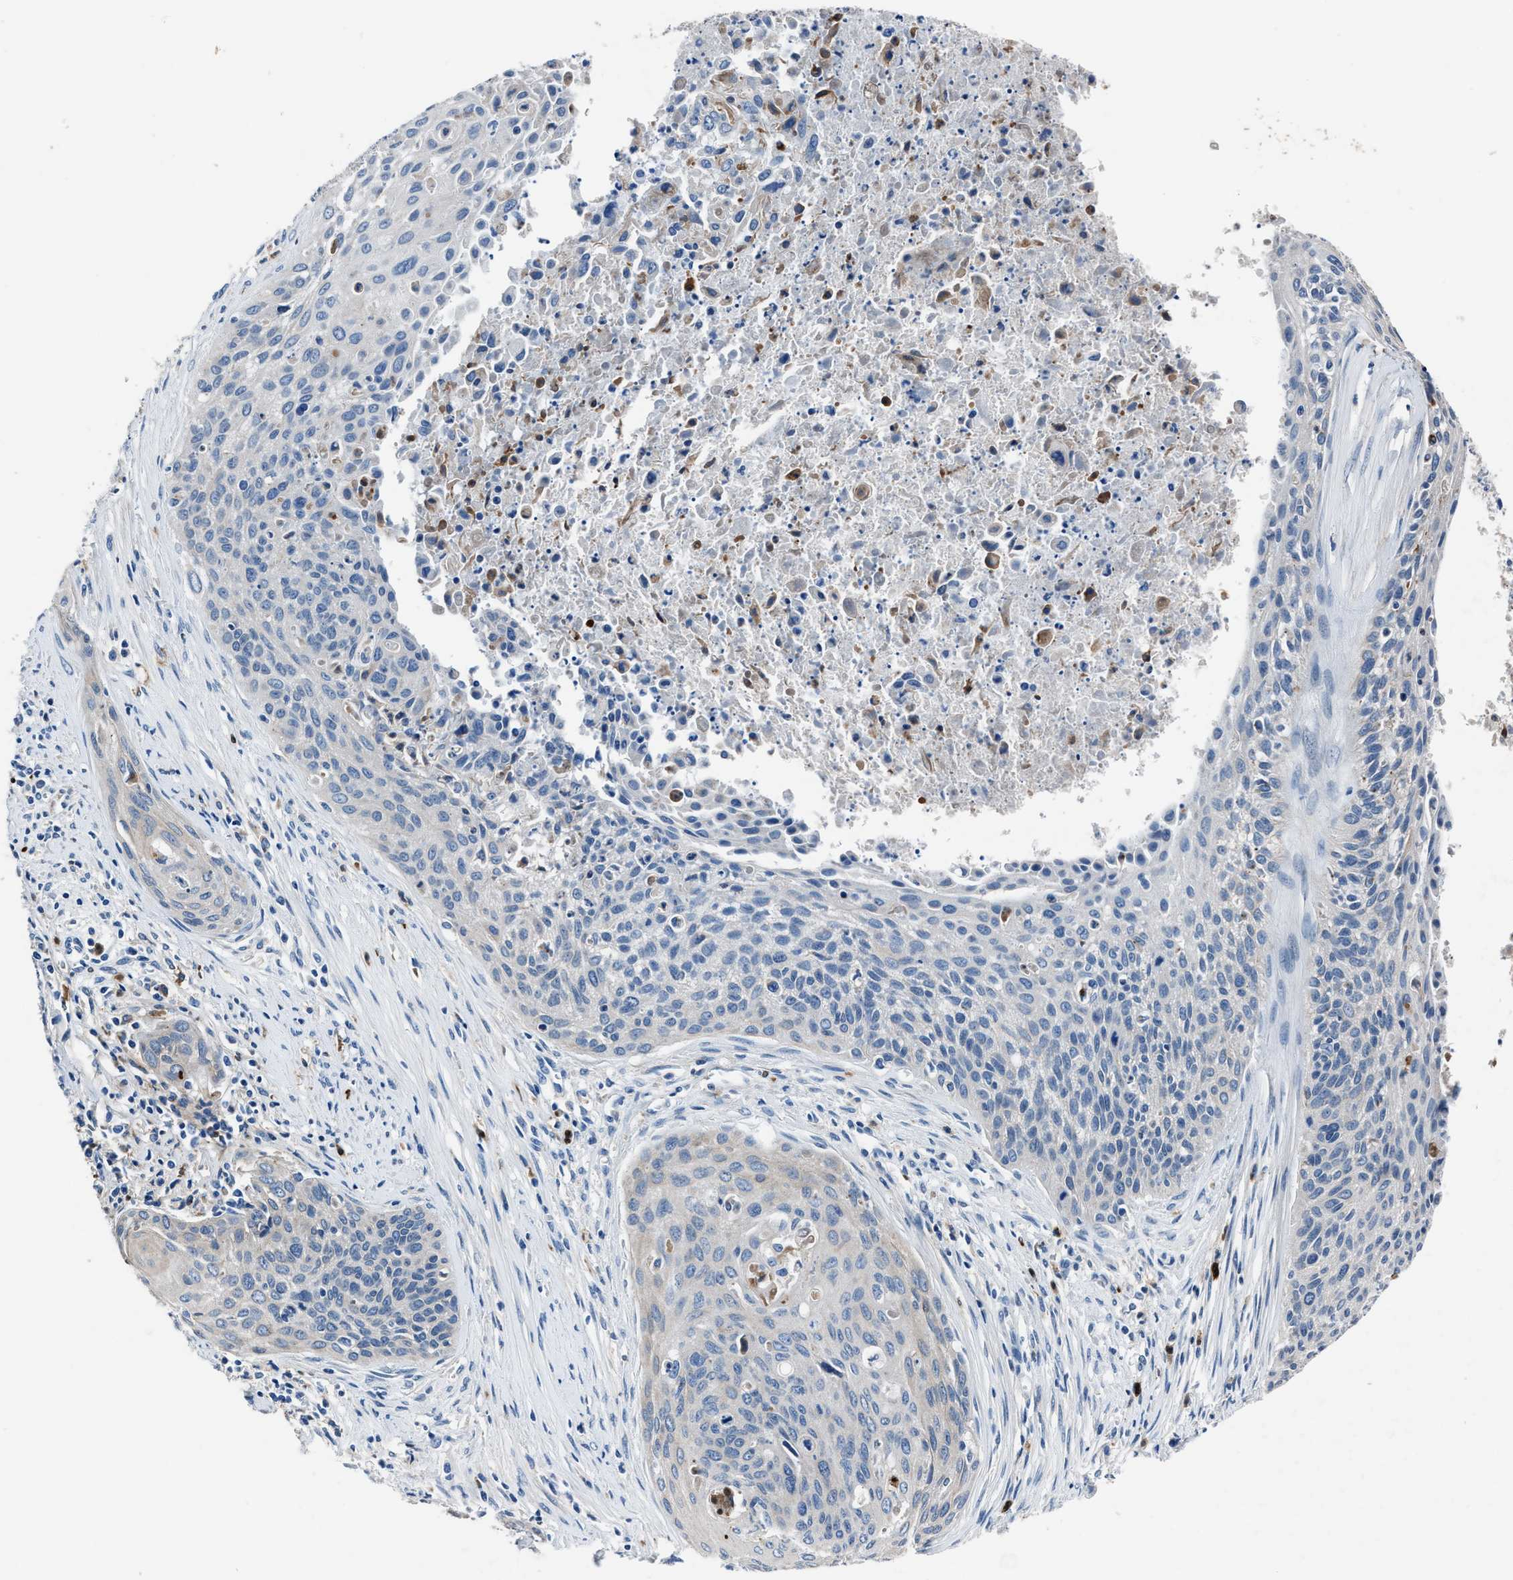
{"staining": {"intensity": "negative", "quantity": "none", "location": "none"}, "tissue": "cervical cancer", "cell_type": "Tumor cells", "image_type": "cancer", "snomed": [{"axis": "morphology", "description": "Squamous cell carcinoma, NOS"}, {"axis": "topography", "description": "Cervix"}], "caption": "Human cervical cancer (squamous cell carcinoma) stained for a protein using immunohistochemistry (IHC) reveals no expression in tumor cells.", "gene": "FGL2", "patient": {"sex": "female", "age": 55}}